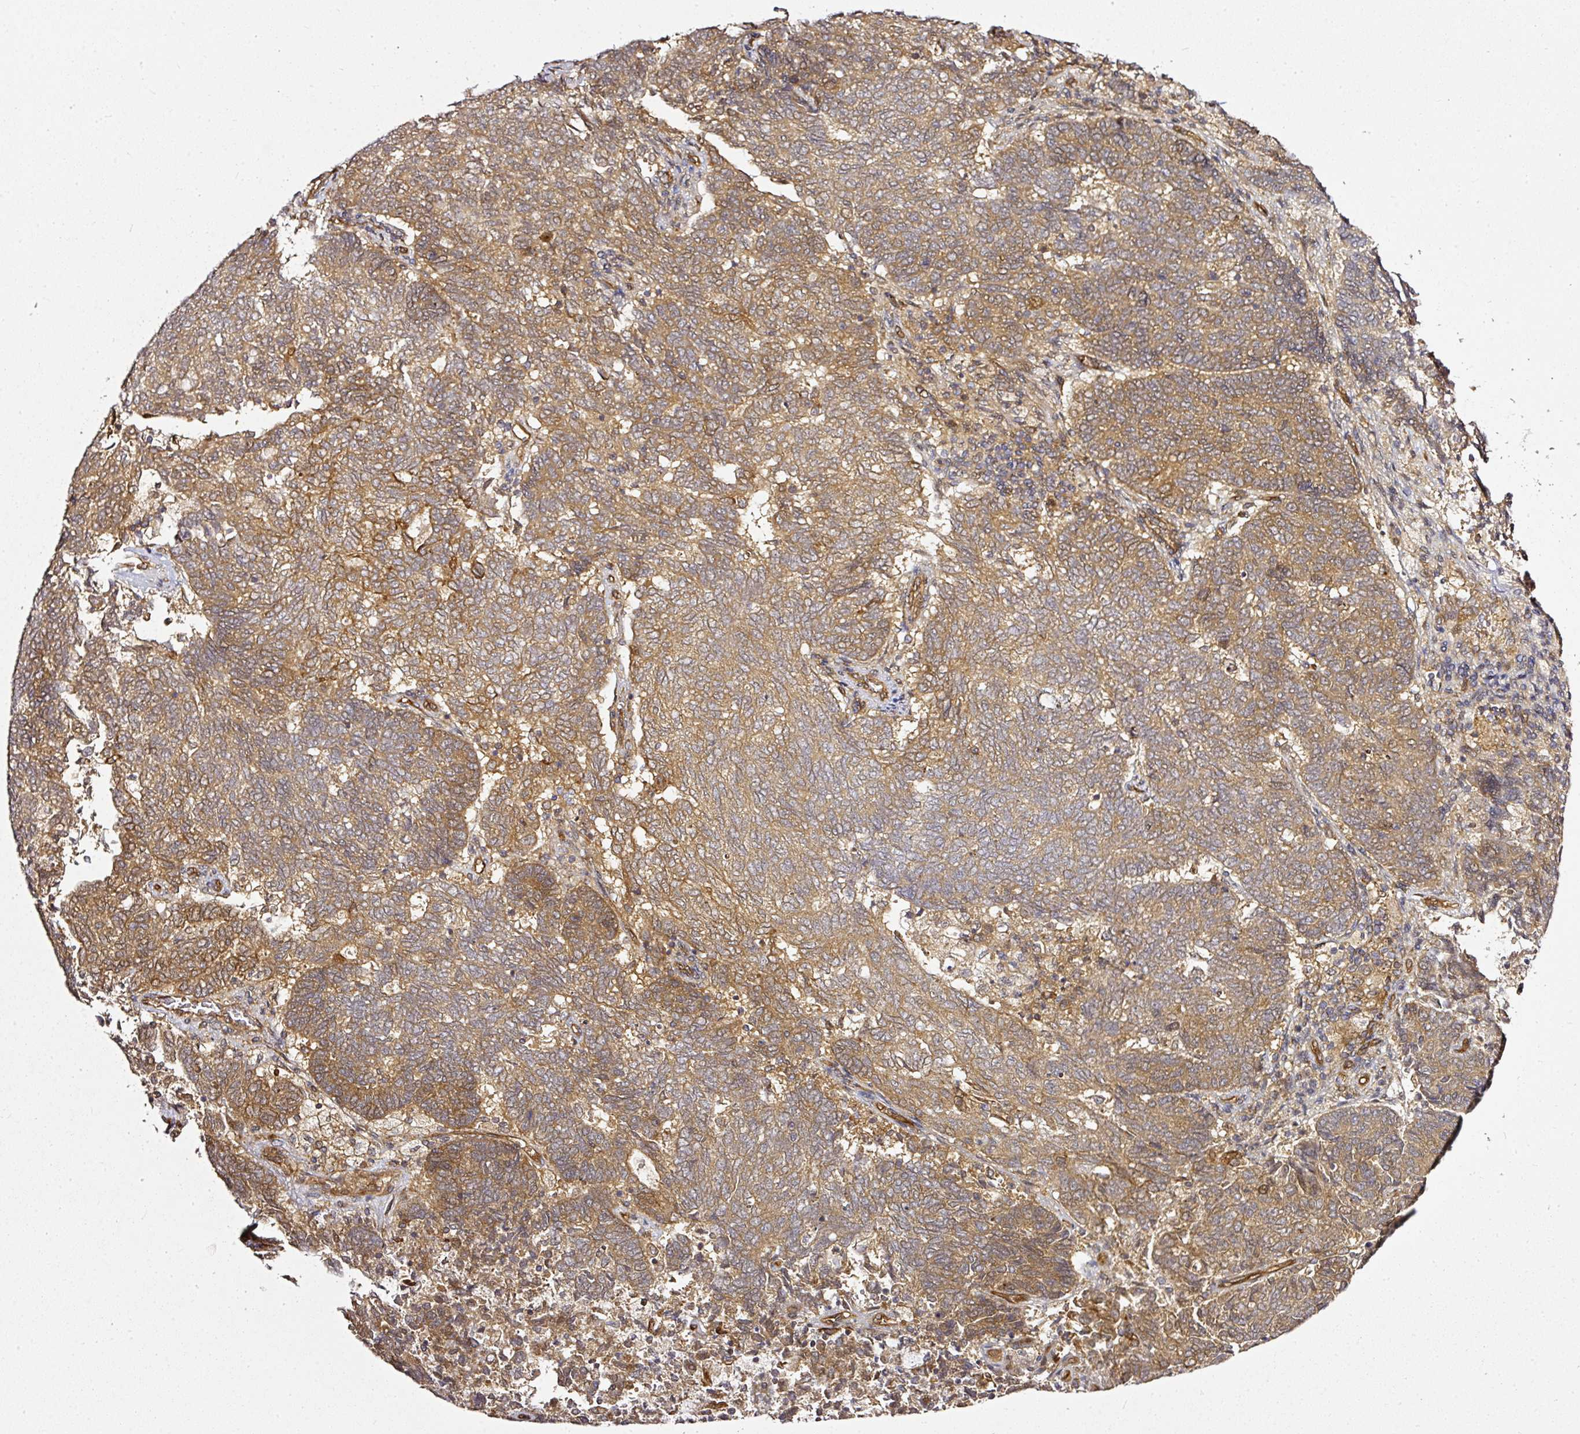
{"staining": {"intensity": "moderate", "quantity": ">75%", "location": "cytoplasmic/membranous"}, "tissue": "endometrial cancer", "cell_type": "Tumor cells", "image_type": "cancer", "snomed": [{"axis": "morphology", "description": "Adenocarcinoma, NOS"}, {"axis": "topography", "description": "Endometrium"}], "caption": "Immunohistochemistry (DAB) staining of endometrial cancer (adenocarcinoma) exhibits moderate cytoplasmic/membranous protein expression in approximately >75% of tumor cells.", "gene": "MIF4GD", "patient": {"sex": "female", "age": 80}}